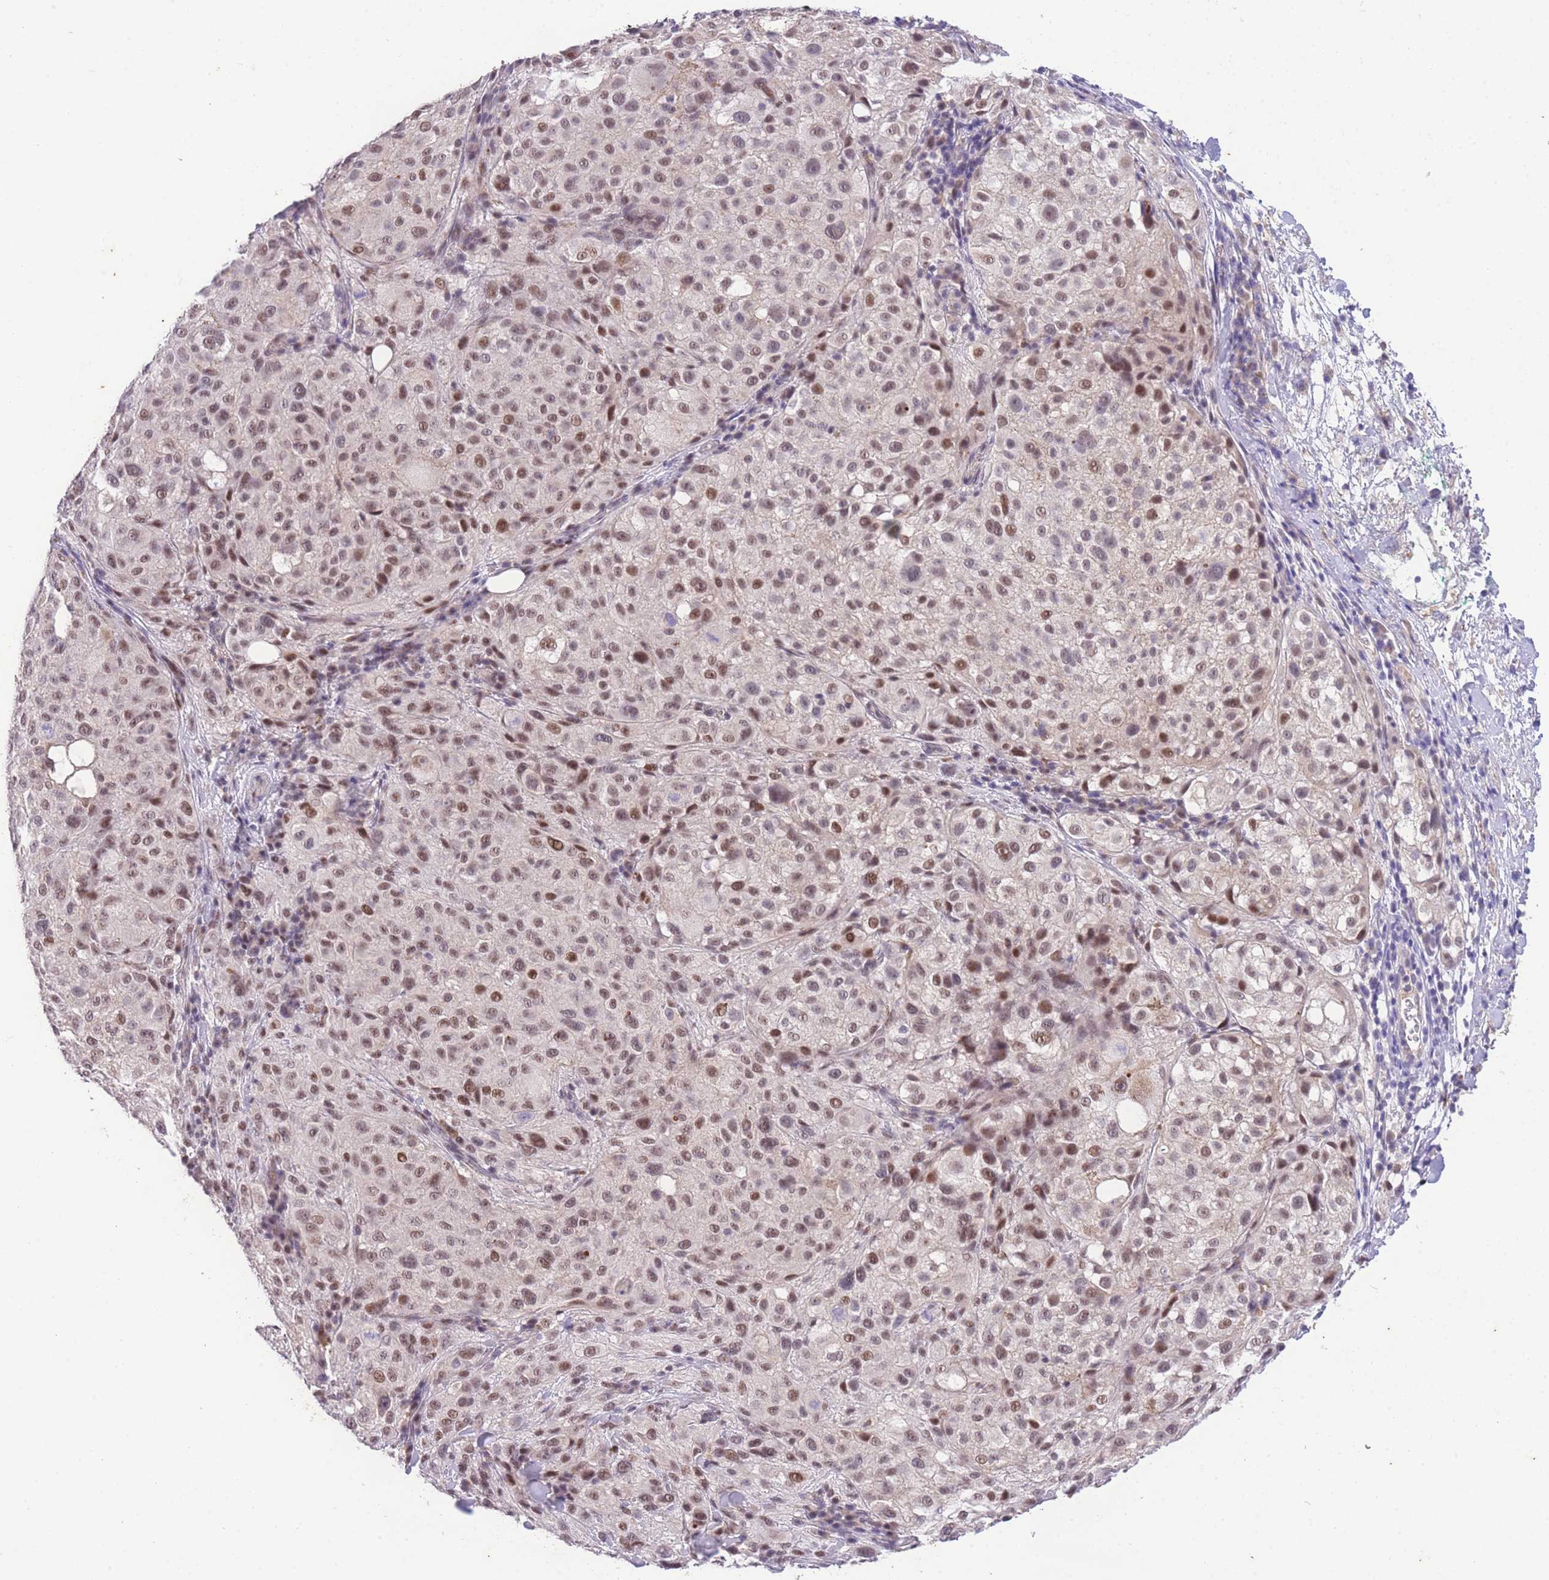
{"staining": {"intensity": "moderate", "quantity": ">75%", "location": "nuclear"}, "tissue": "melanoma", "cell_type": "Tumor cells", "image_type": "cancer", "snomed": [{"axis": "morphology", "description": "Necrosis, NOS"}, {"axis": "morphology", "description": "Malignant melanoma, NOS"}, {"axis": "topography", "description": "Skin"}], "caption": "Immunohistochemistry (IHC) of melanoma demonstrates medium levels of moderate nuclear expression in approximately >75% of tumor cells.", "gene": "SLC35F2", "patient": {"sex": "female", "age": 87}}